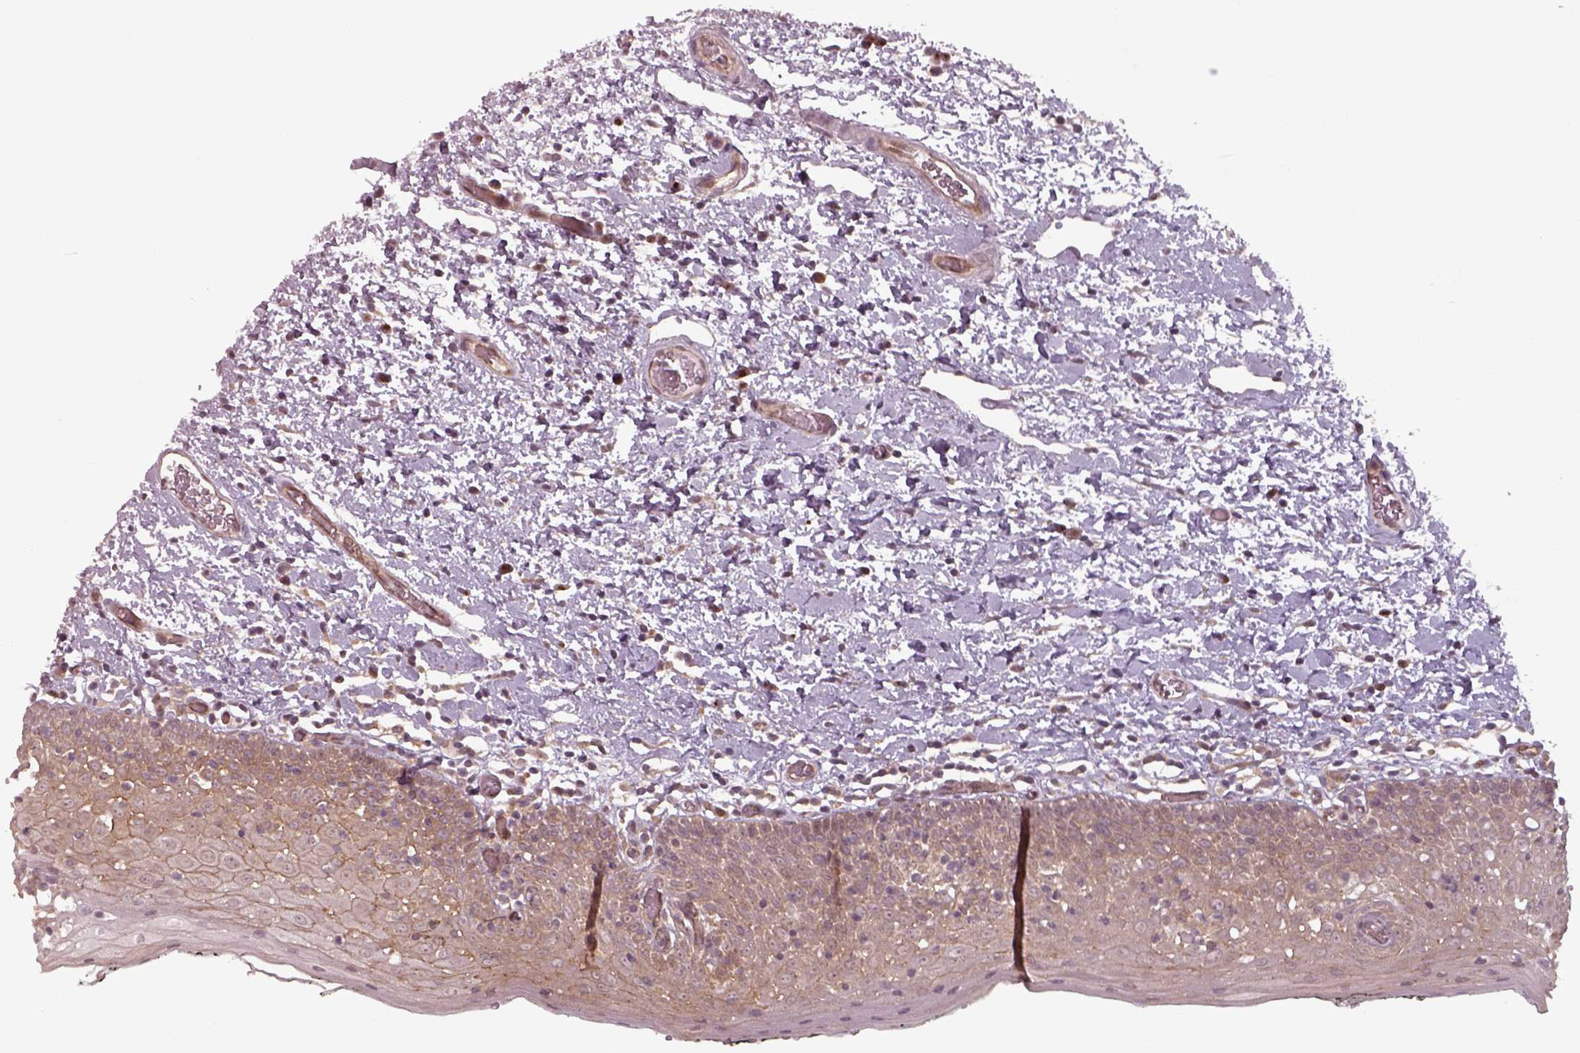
{"staining": {"intensity": "weak", "quantity": "25%-75%", "location": "cytoplasmic/membranous"}, "tissue": "oral mucosa", "cell_type": "Squamous epithelial cells", "image_type": "normal", "snomed": [{"axis": "morphology", "description": "Normal tissue, NOS"}, {"axis": "morphology", "description": "Squamous cell carcinoma, NOS"}, {"axis": "topography", "description": "Oral tissue"}, {"axis": "topography", "description": "Head-Neck"}], "caption": "A high-resolution micrograph shows immunohistochemistry (IHC) staining of benign oral mucosa, which demonstrates weak cytoplasmic/membranous expression in approximately 25%-75% of squamous epithelial cells.", "gene": "CHMP3", "patient": {"sex": "male", "age": 69}}